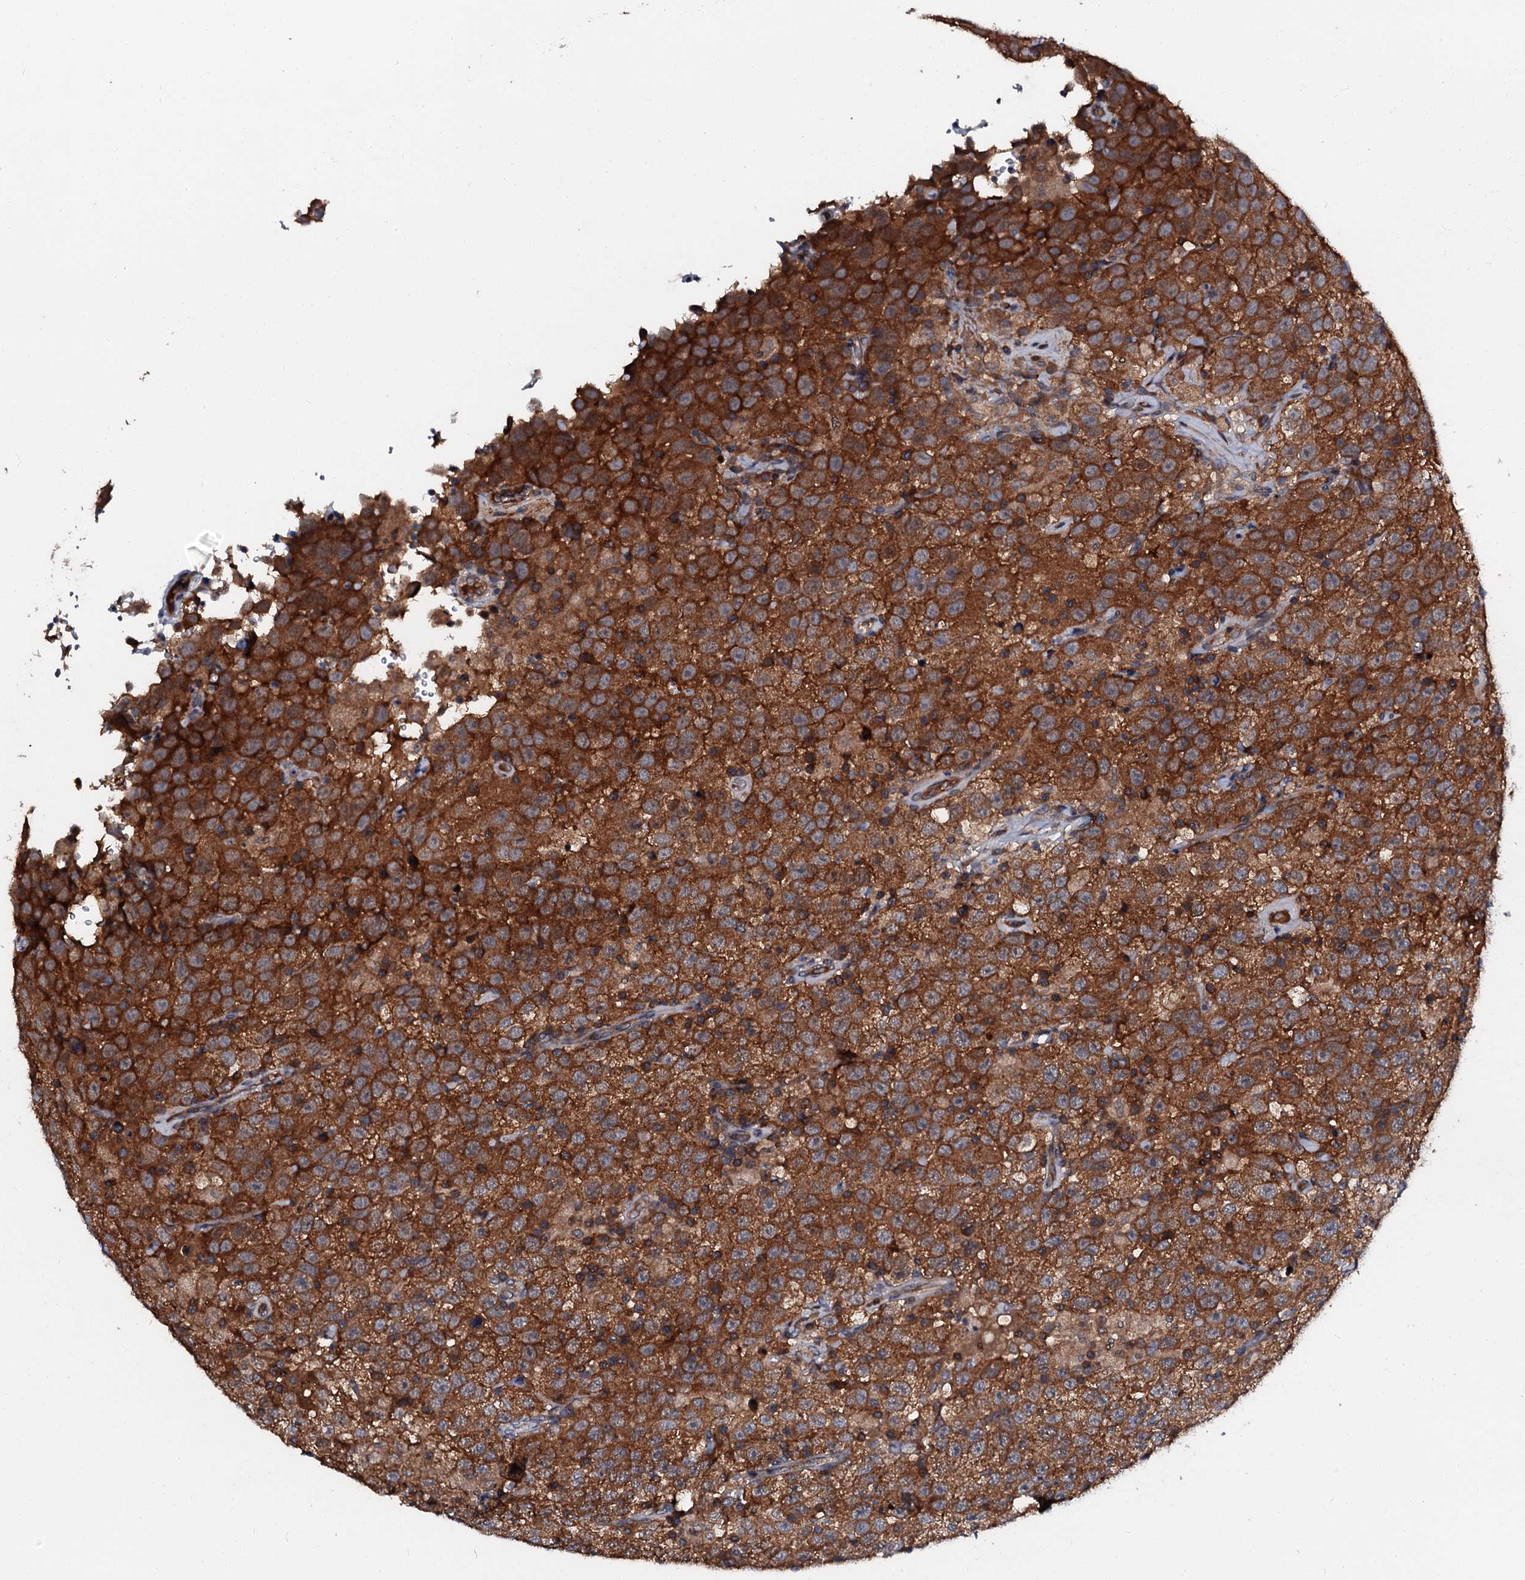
{"staining": {"intensity": "strong", "quantity": ">75%", "location": "cytoplasmic/membranous"}, "tissue": "testis cancer", "cell_type": "Tumor cells", "image_type": "cancer", "snomed": [{"axis": "morphology", "description": "Seminoma, NOS"}, {"axis": "topography", "description": "Testis"}], "caption": "Testis cancer (seminoma) tissue reveals strong cytoplasmic/membranous positivity in approximately >75% of tumor cells", "gene": "N4BP1", "patient": {"sex": "male", "age": 41}}